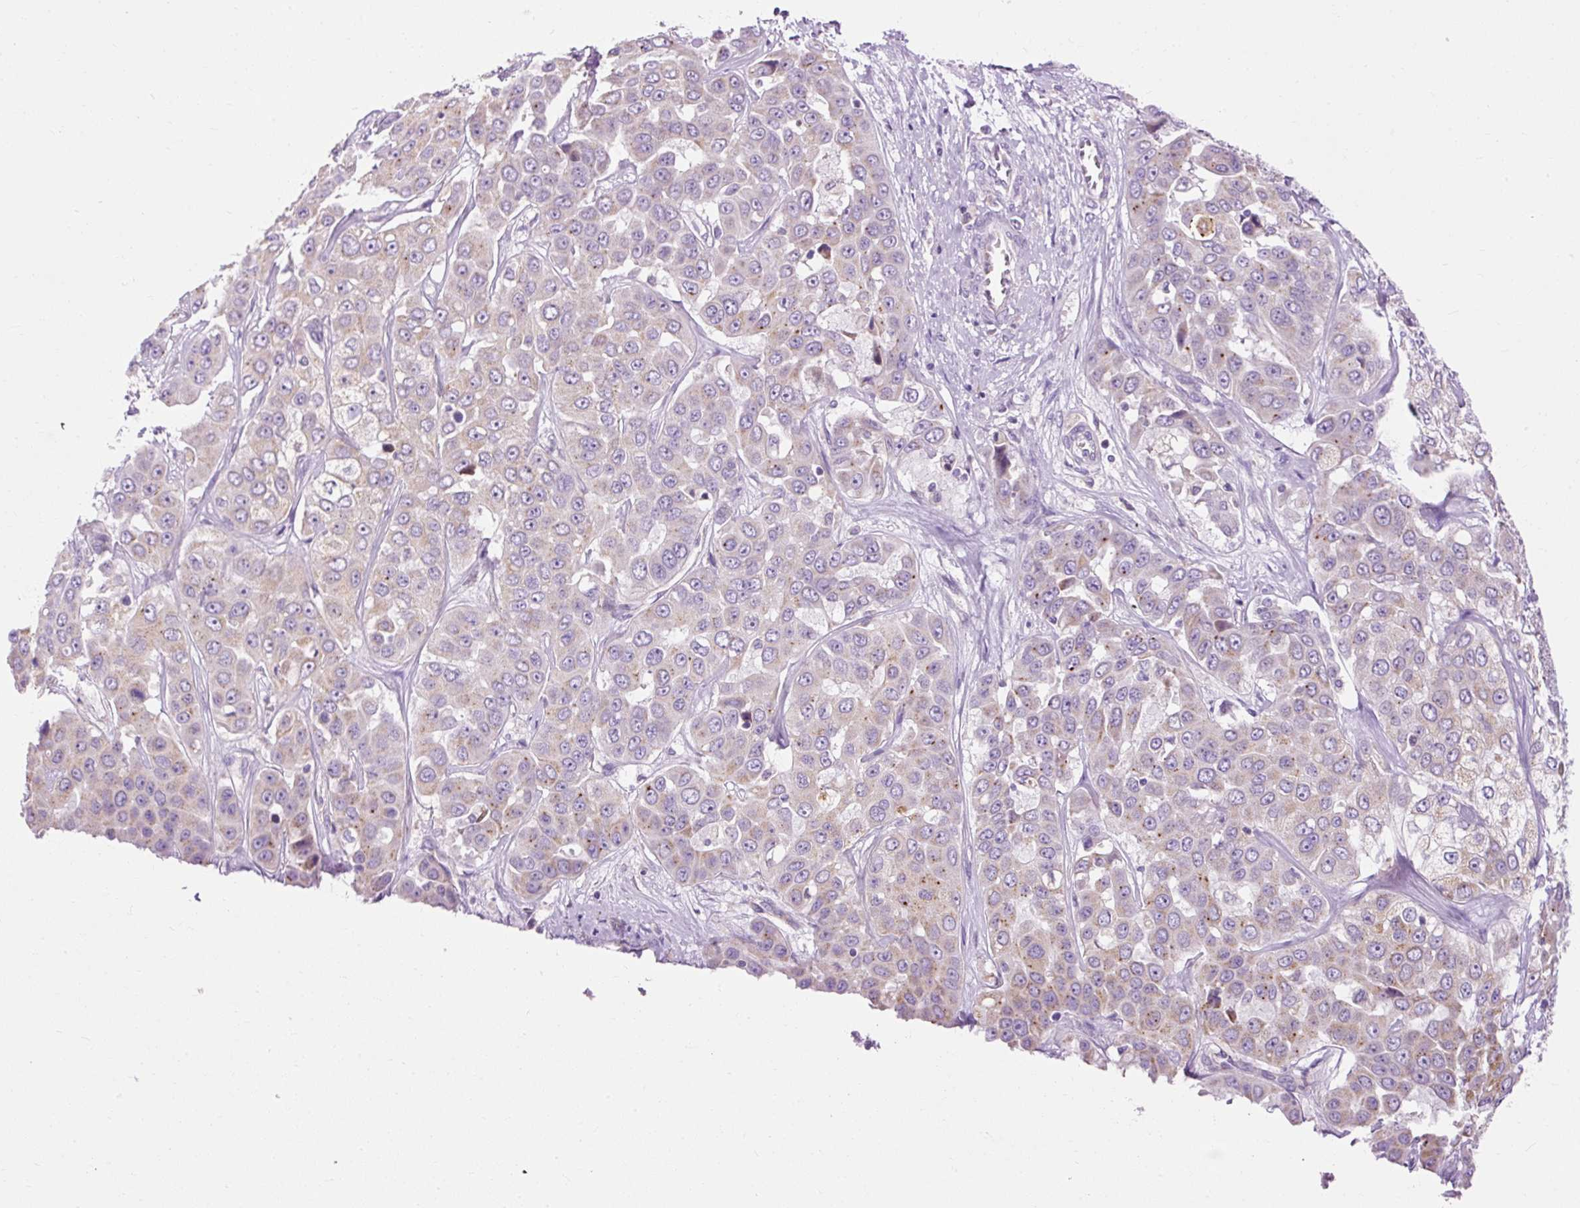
{"staining": {"intensity": "weak", "quantity": "<25%", "location": "cytoplasmic/membranous"}, "tissue": "liver cancer", "cell_type": "Tumor cells", "image_type": "cancer", "snomed": [{"axis": "morphology", "description": "Cholangiocarcinoma"}, {"axis": "topography", "description": "Liver"}], "caption": "IHC histopathology image of human liver cancer (cholangiocarcinoma) stained for a protein (brown), which shows no expression in tumor cells. (Stains: DAB (3,3'-diaminobenzidine) immunohistochemistry with hematoxylin counter stain, Microscopy: brightfield microscopy at high magnification).", "gene": "CD83", "patient": {"sex": "female", "age": 52}}